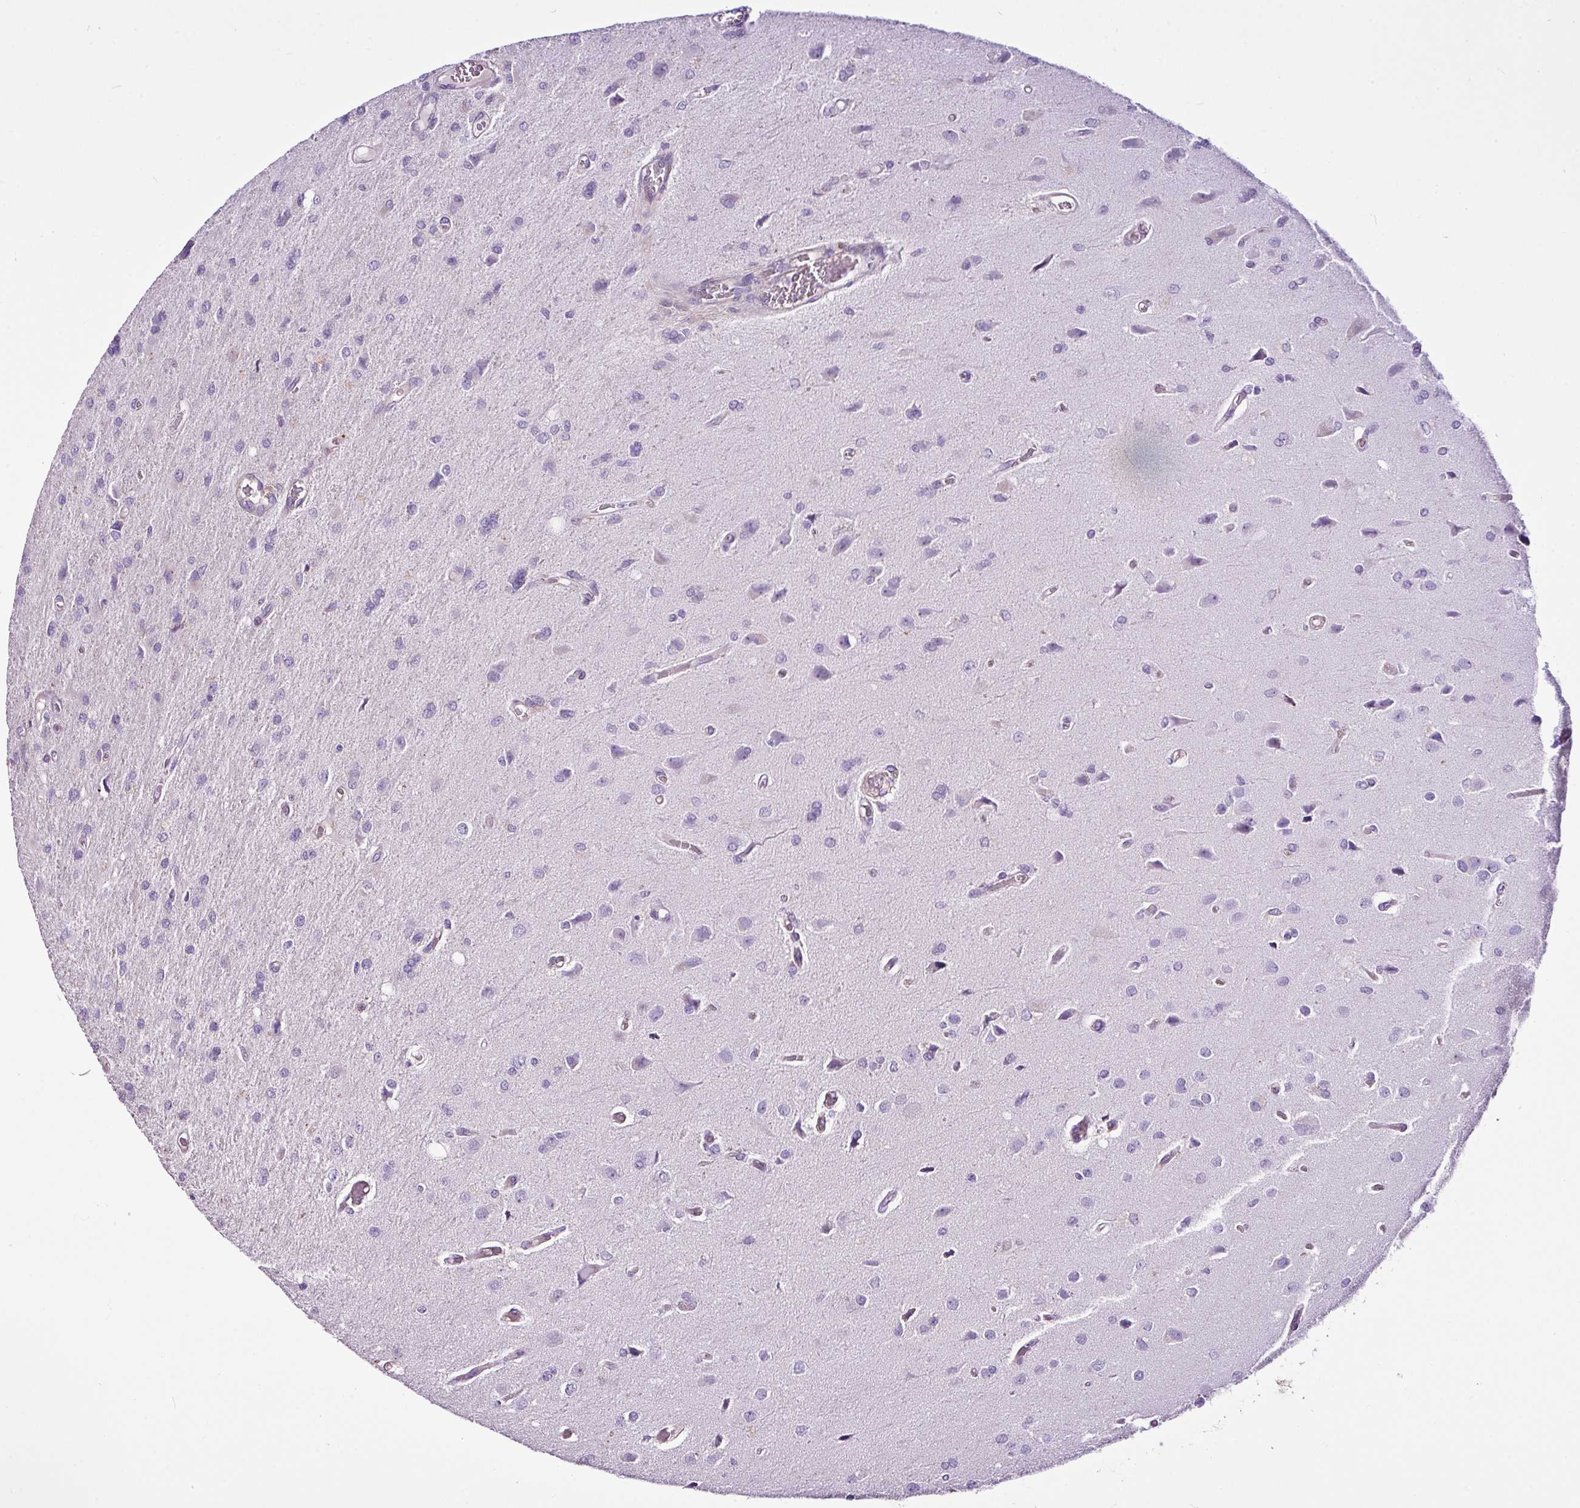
{"staining": {"intensity": "negative", "quantity": "none", "location": "none"}, "tissue": "glioma", "cell_type": "Tumor cells", "image_type": "cancer", "snomed": [{"axis": "morphology", "description": "Glioma, malignant, High grade"}, {"axis": "topography", "description": "Brain"}], "caption": "This histopathology image is of glioma stained with immunohistochemistry to label a protein in brown with the nuclei are counter-stained blue. There is no positivity in tumor cells.", "gene": "EME2", "patient": {"sex": "female", "age": 70}}